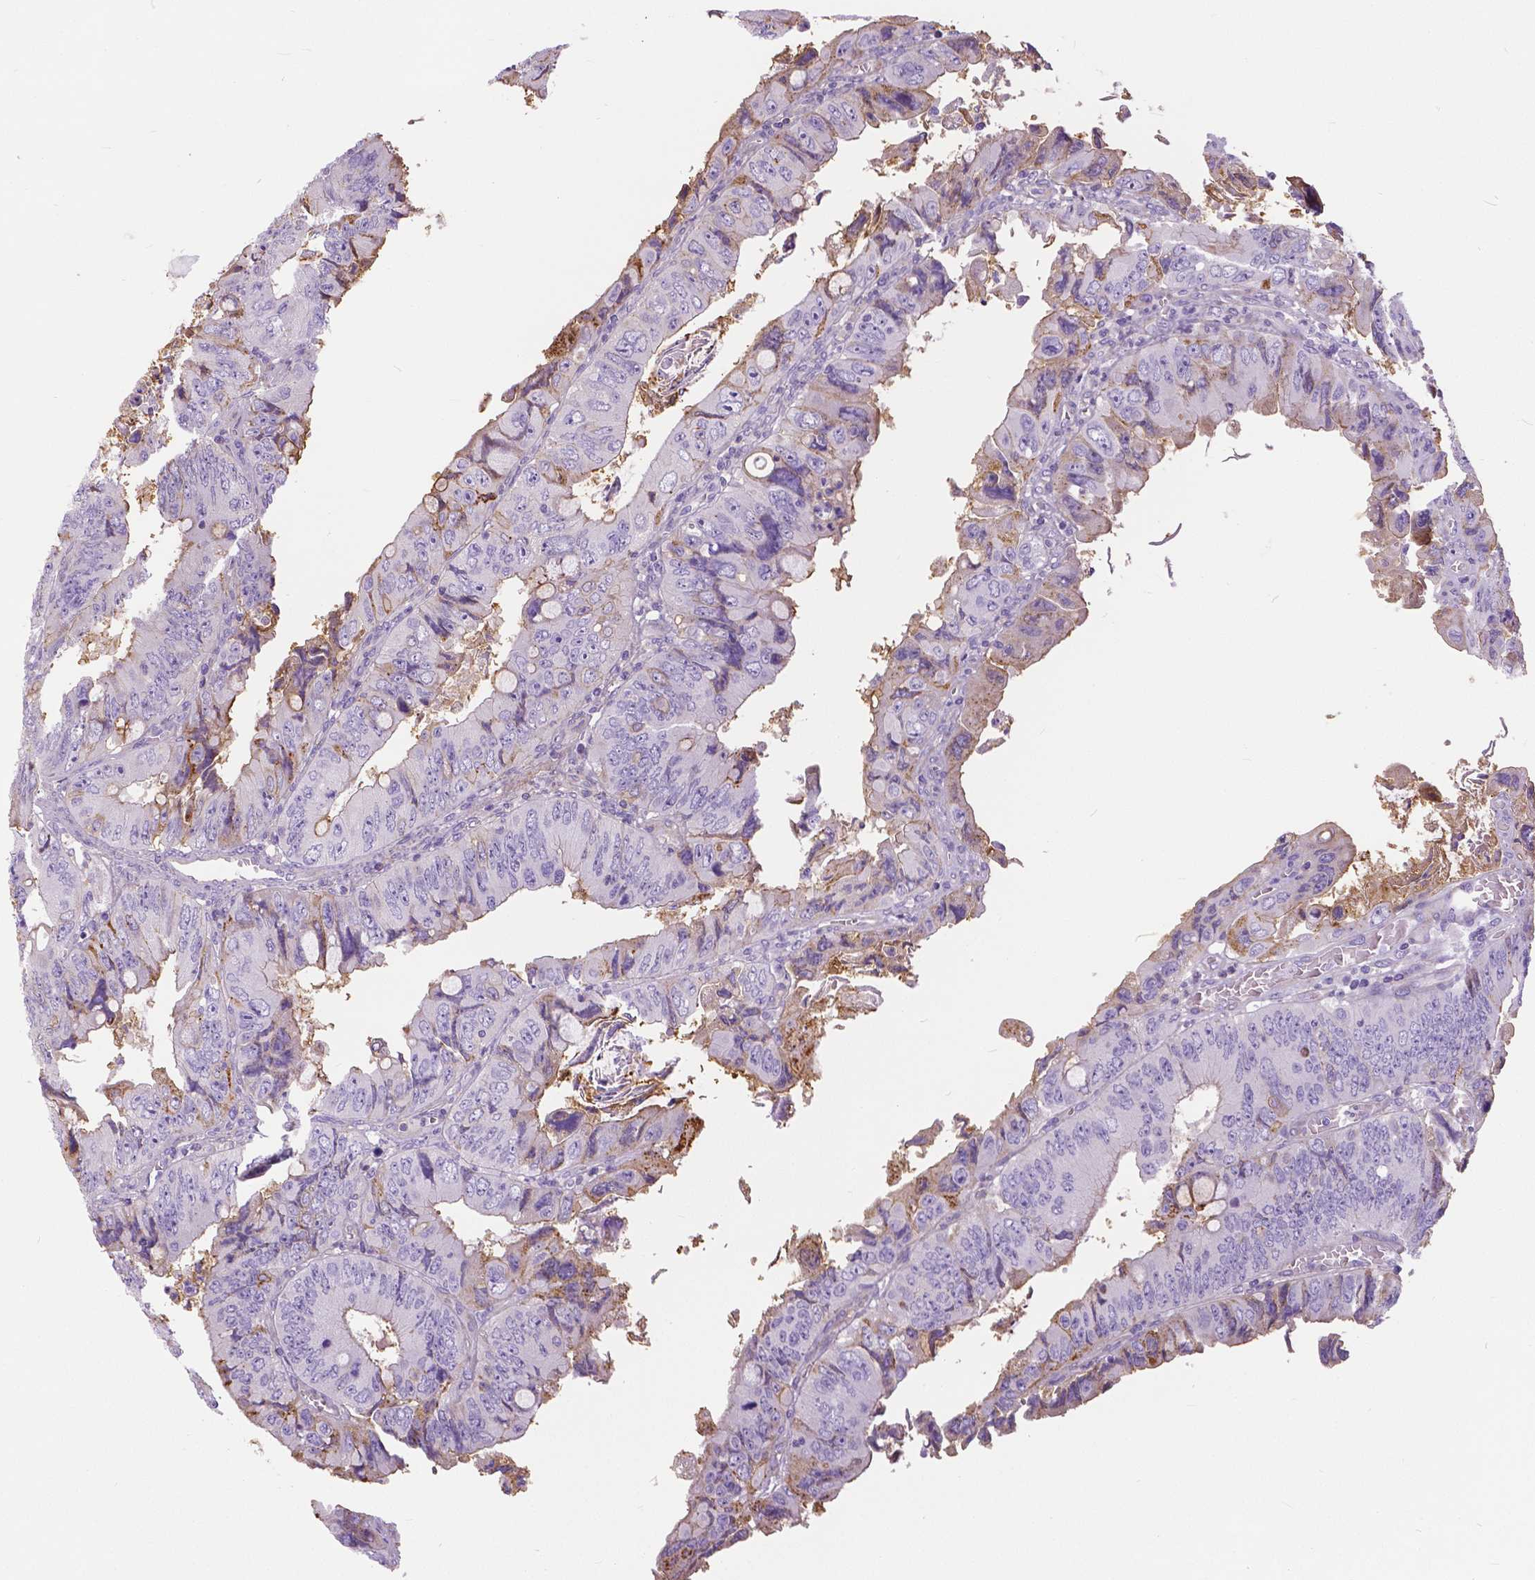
{"staining": {"intensity": "weak", "quantity": "<25%", "location": "cytoplasmic/membranous"}, "tissue": "colorectal cancer", "cell_type": "Tumor cells", "image_type": "cancer", "snomed": [{"axis": "morphology", "description": "Adenocarcinoma, NOS"}, {"axis": "topography", "description": "Colon"}], "caption": "Immunohistochemistry (IHC) of adenocarcinoma (colorectal) displays no expression in tumor cells.", "gene": "ANXA13", "patient": {"sex": "female", "age": 84}}